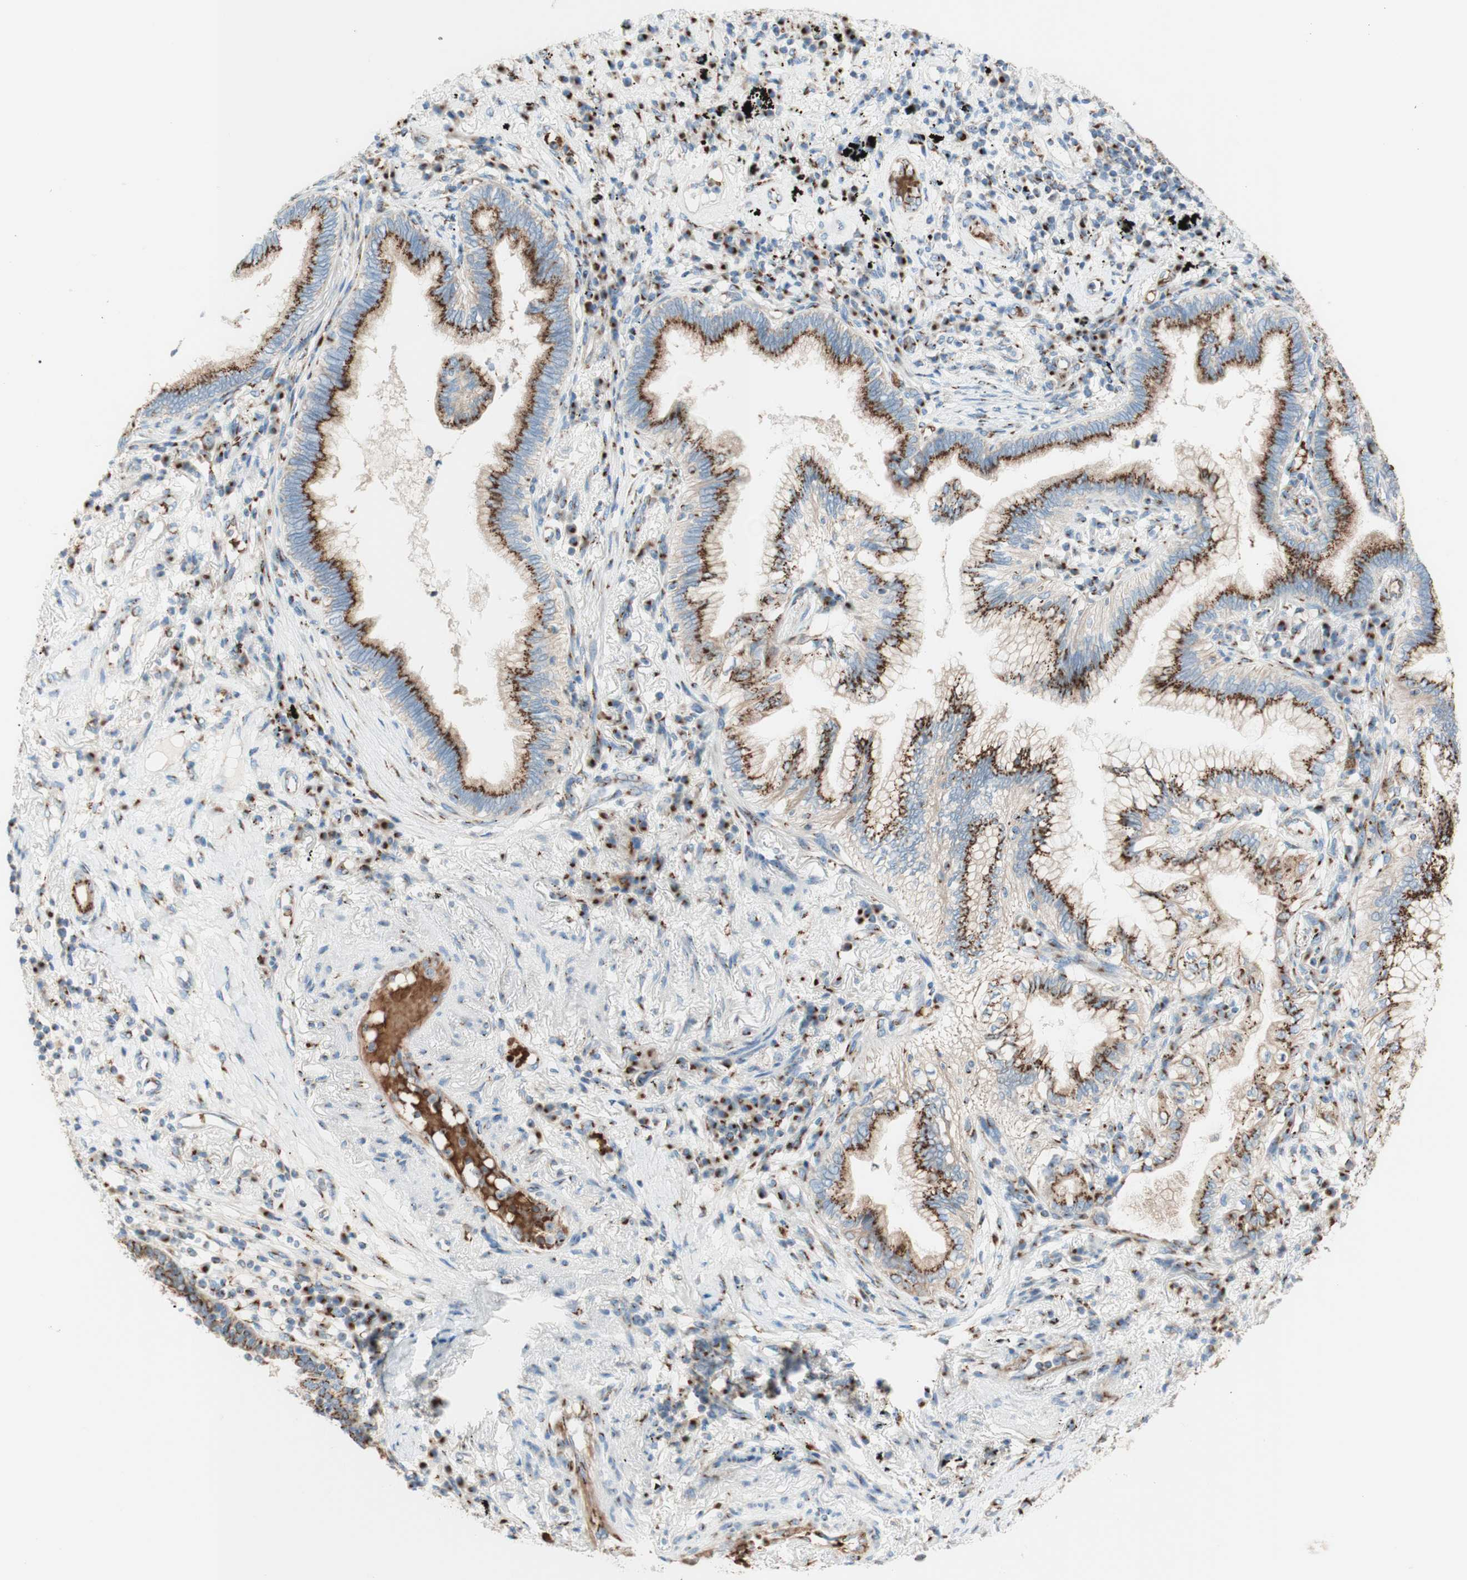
{"staining": {"intensity": "strong", "quantity": ">75%", "location": "cytoplasmic/membranous"}, "tissue": "lung cancer", "cell_type": "Tumor cells", "image_type": "cancer", "snomed": [{"axis": "morphology", "description": "Normal tissue, NOS"}, {"axis": "morphology", "description": "Adenocarcinoma, NOS"}, {"axis": "topography", "description": "Bronchus"}, {"axis": "topography", "description": "Lung"}], "caption": "The photomicrograph reveals a brown stain indicating the presence of a protein in the cytoplasmic/membranous of tumor cells in lung cancer (adenocarcinoma).", "gene": "GOLGB1", "patient": {"sex": "female", "age": 70}}